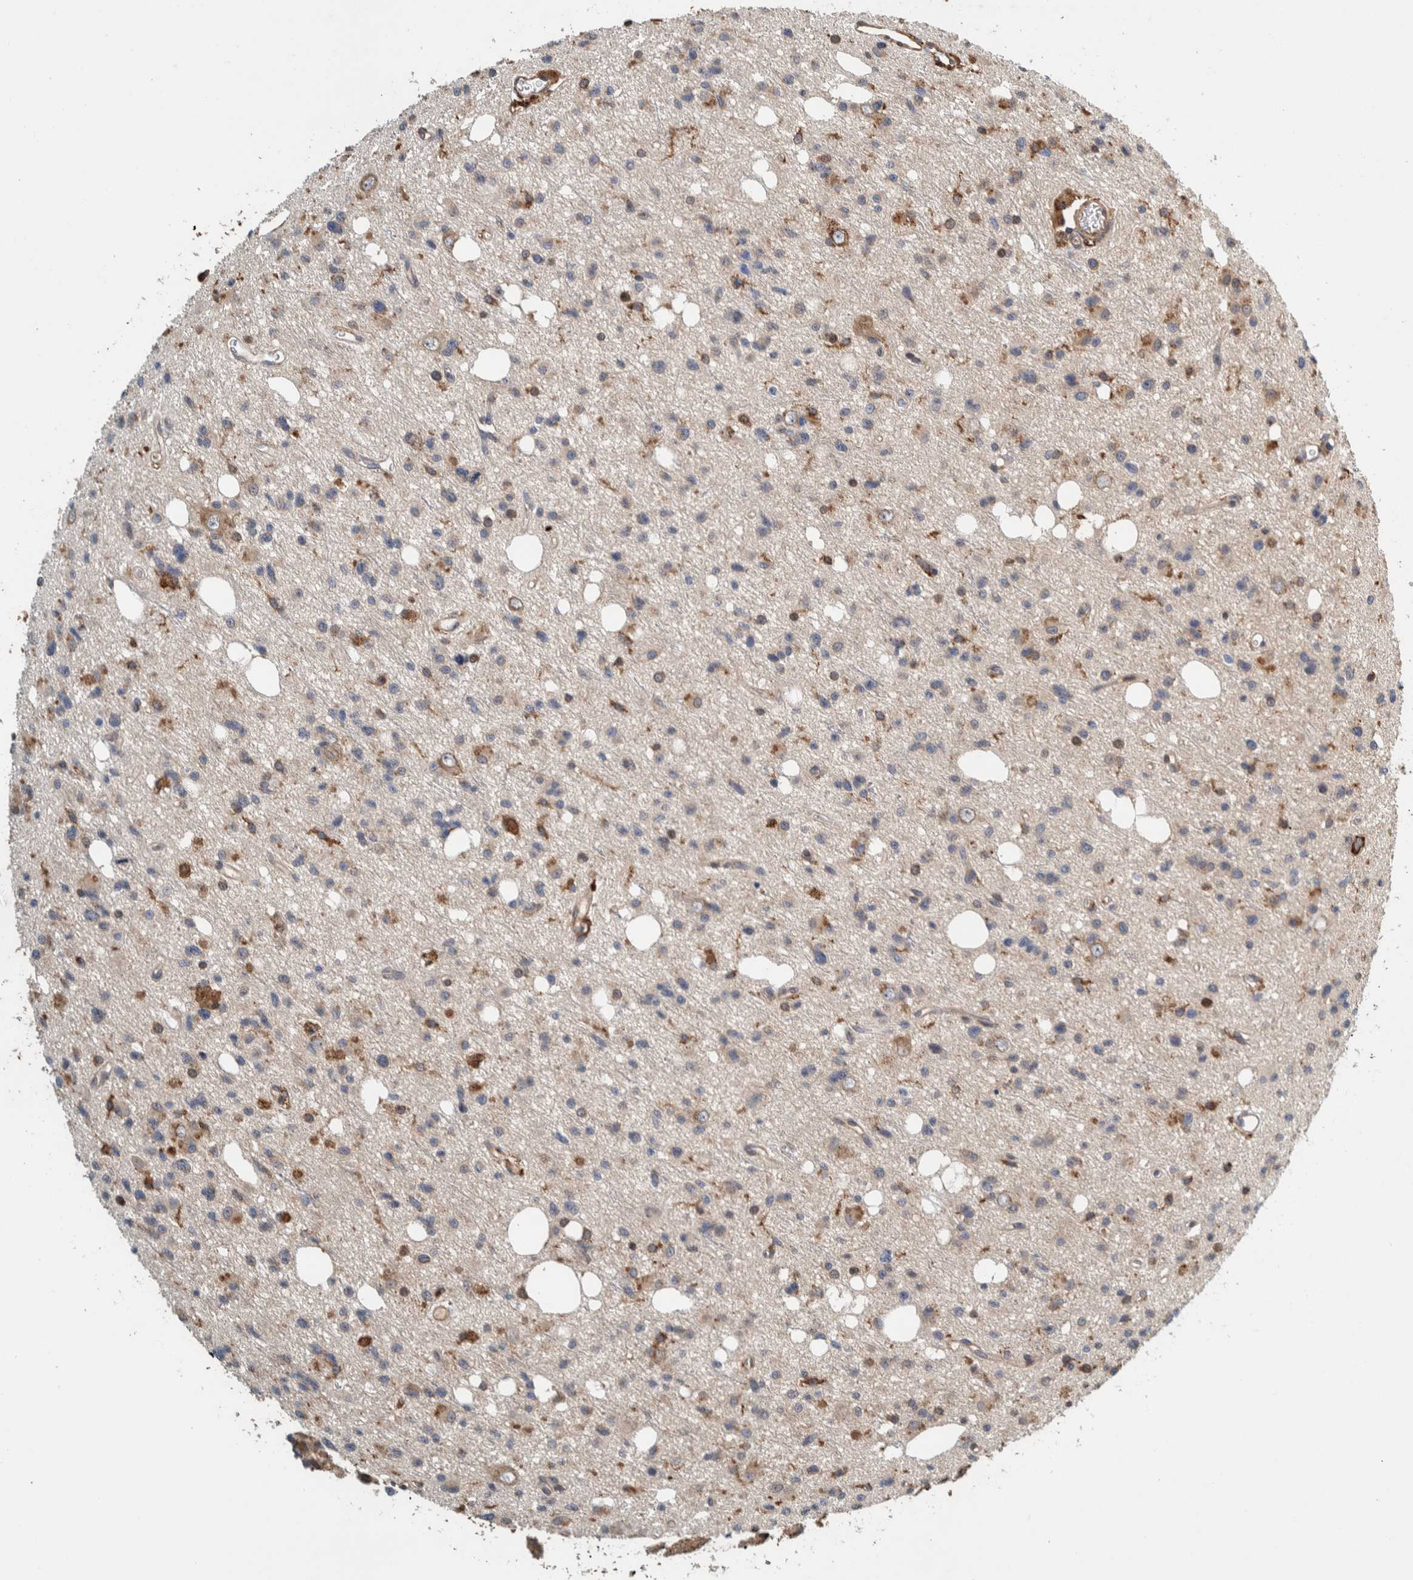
{"staining": {"intensity": "moderate", "quantity": "<25%", "location": "cytoplasmic/membranous"}, "tissue": "glioma", "cell_type": "Tumor cells", "image_type": "cancer", "snomed": [{"axis": "morphology", "description": "Glioma, malignant, High grade"}, {"axis": "topography", "description": "Brain"}], "caption": "Glioma stained with a protein marker exhibits moderate staining in tumor cells.", "gene": "PLA2G3", "patient": {"sex": "female", "age": 62}}